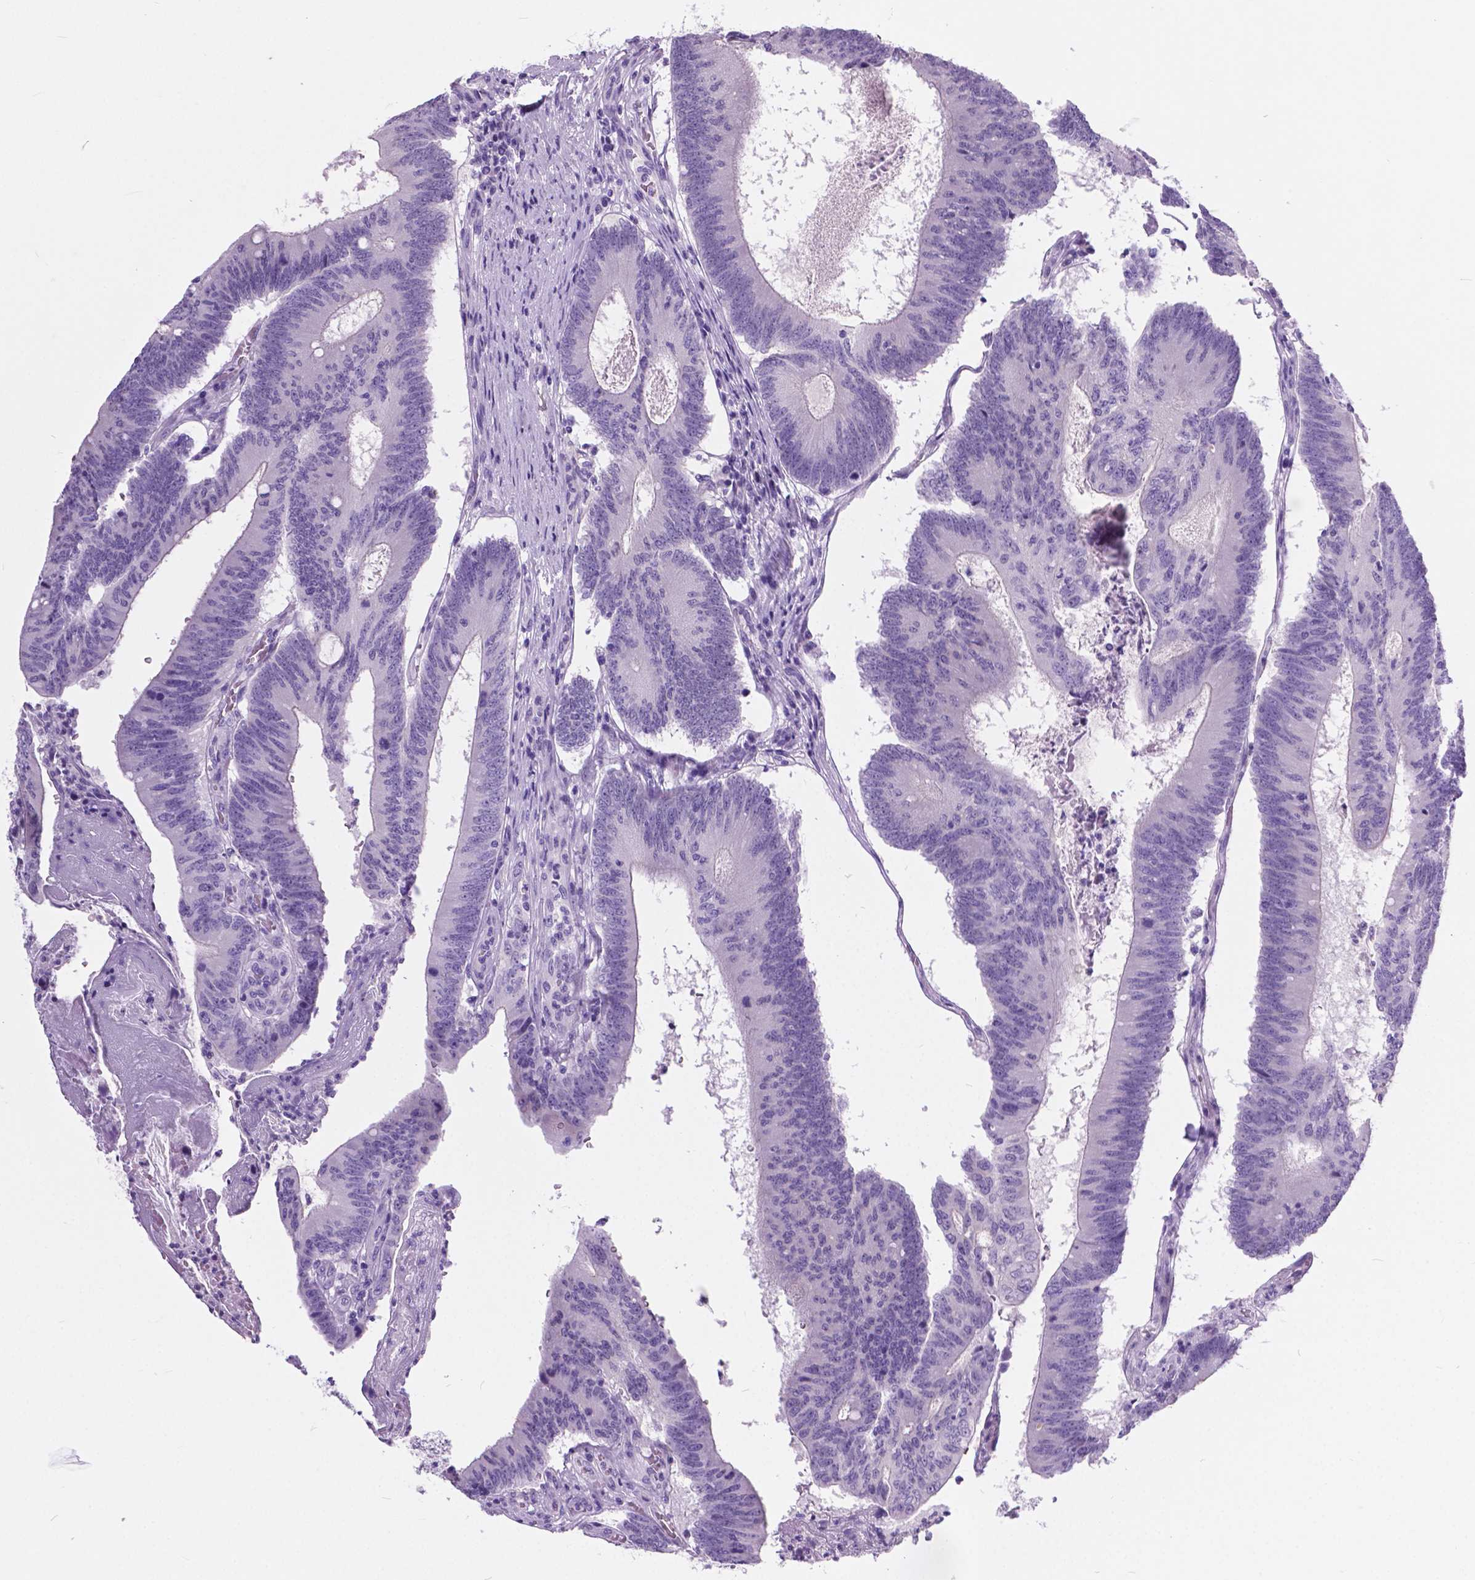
{"staining": {"intensity": "negative", "quantity": "none", "location": "none"}, "tissue": "colorectal cancer", "cell_type": "Tumor cells", "image_type": "cancer", "snomed": [{"axis": "morphology", "description": "Adenocarcinoma, NOS"}, {"axis": "topography", "description": "Colon"}], "caption": "Human colorectal cancer (adenocarcinoma) stained for a protein using IHC exhibits no expression in tumor cells.", "gene": "ARMS2", "patient": {"sex": "female", "age": 70}}